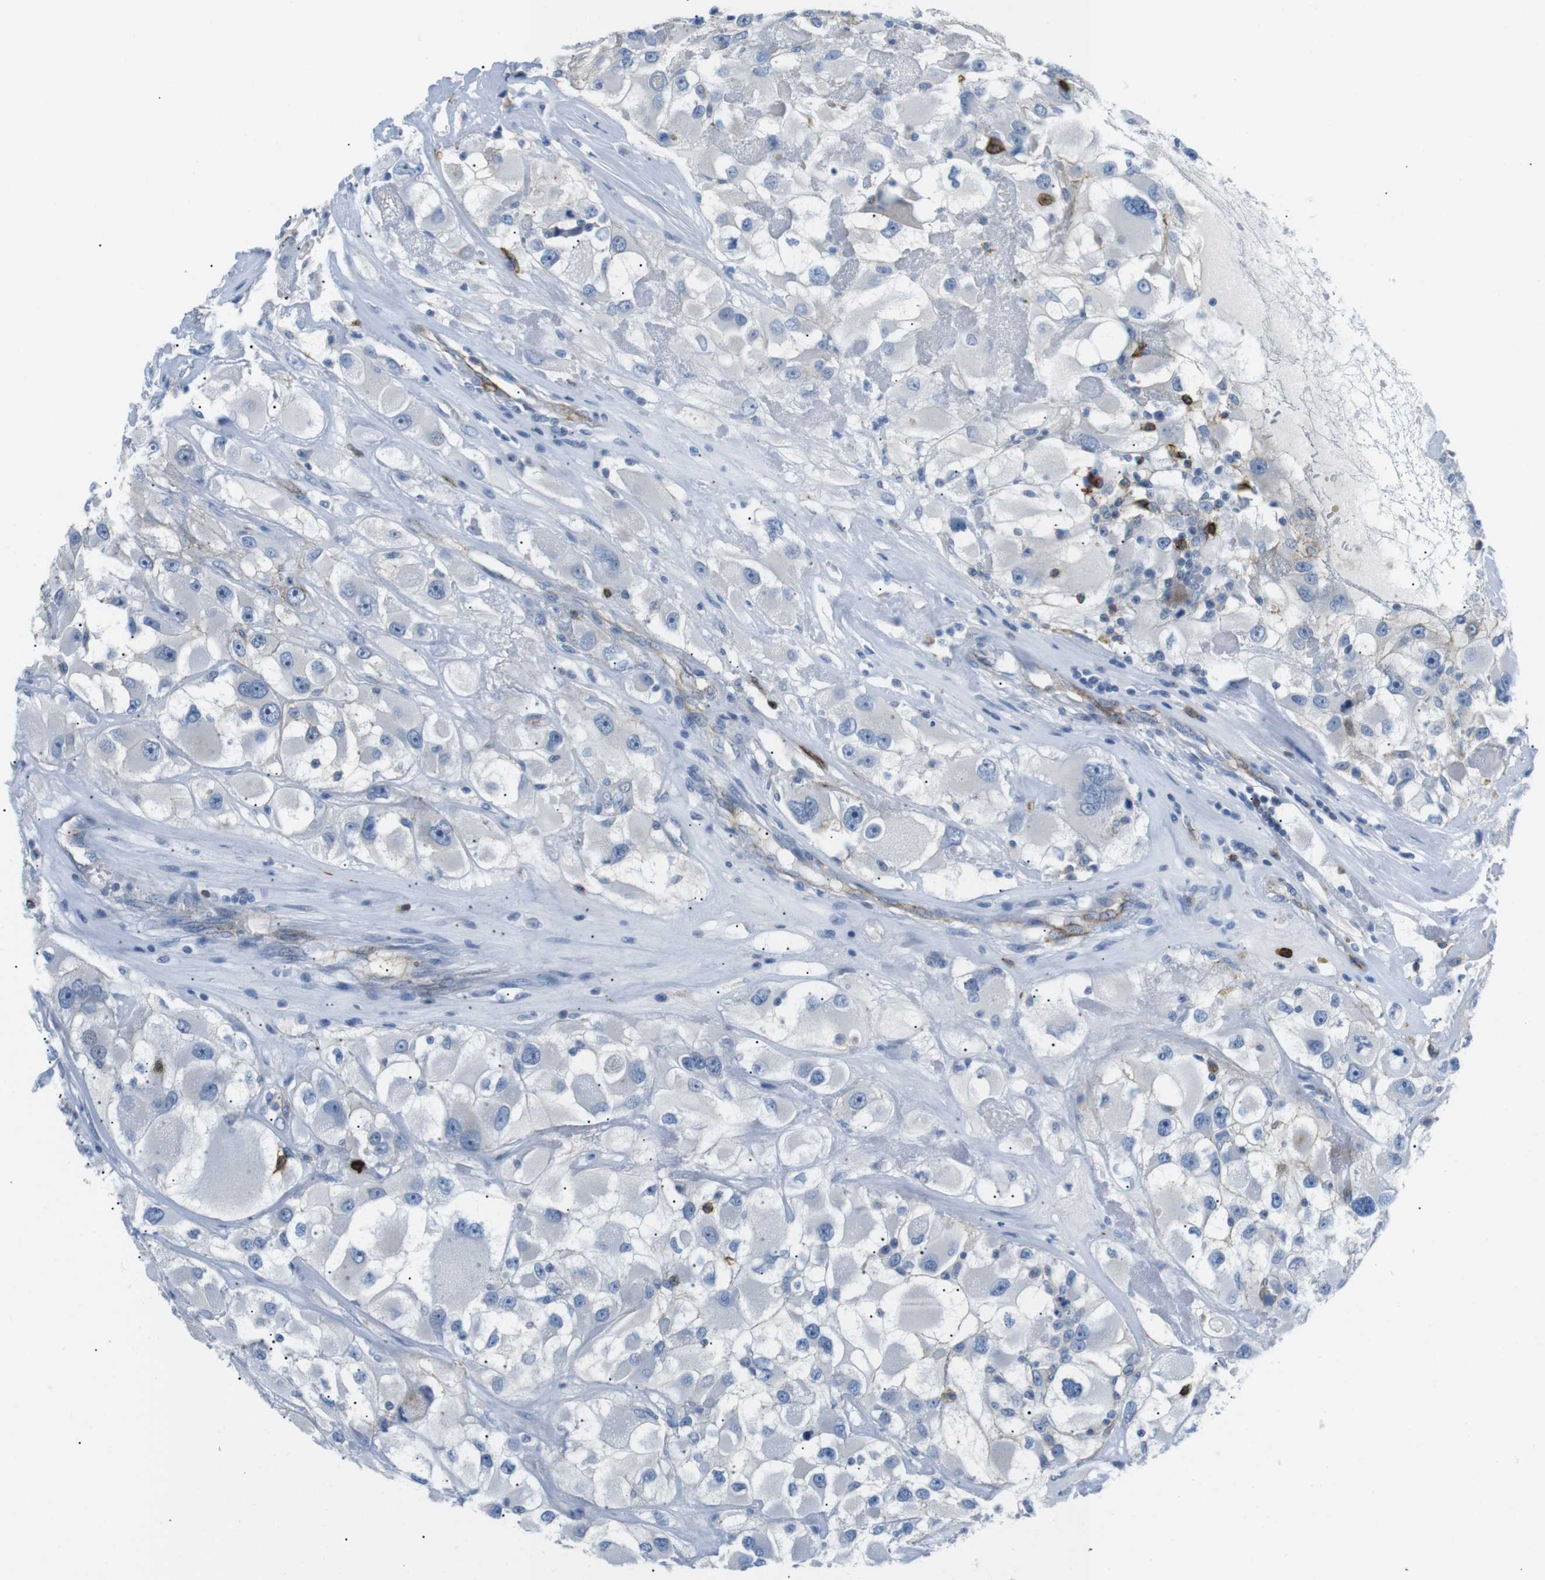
{"staining": {"intensity": "negative", "quantity": "none", "location": "none"}, "tissue": "renal cancer", "cell_type": "Tumor cells", "image_type": "cancer", "snomed": [{"axis": "morphology", "description": "Adenocarcinoma, NOS"}, {"axis": "topography", "description": "Kidney"}], "caption": "Tumor cells are negative for protein expression in human renal adenocarcinoma. (DAB immunohistochemistry (IHC) visualized using brightfield microscopy, high magnification).", "gene": "TNFRSF4", "patient": {"sex": "female", "age": 52}}